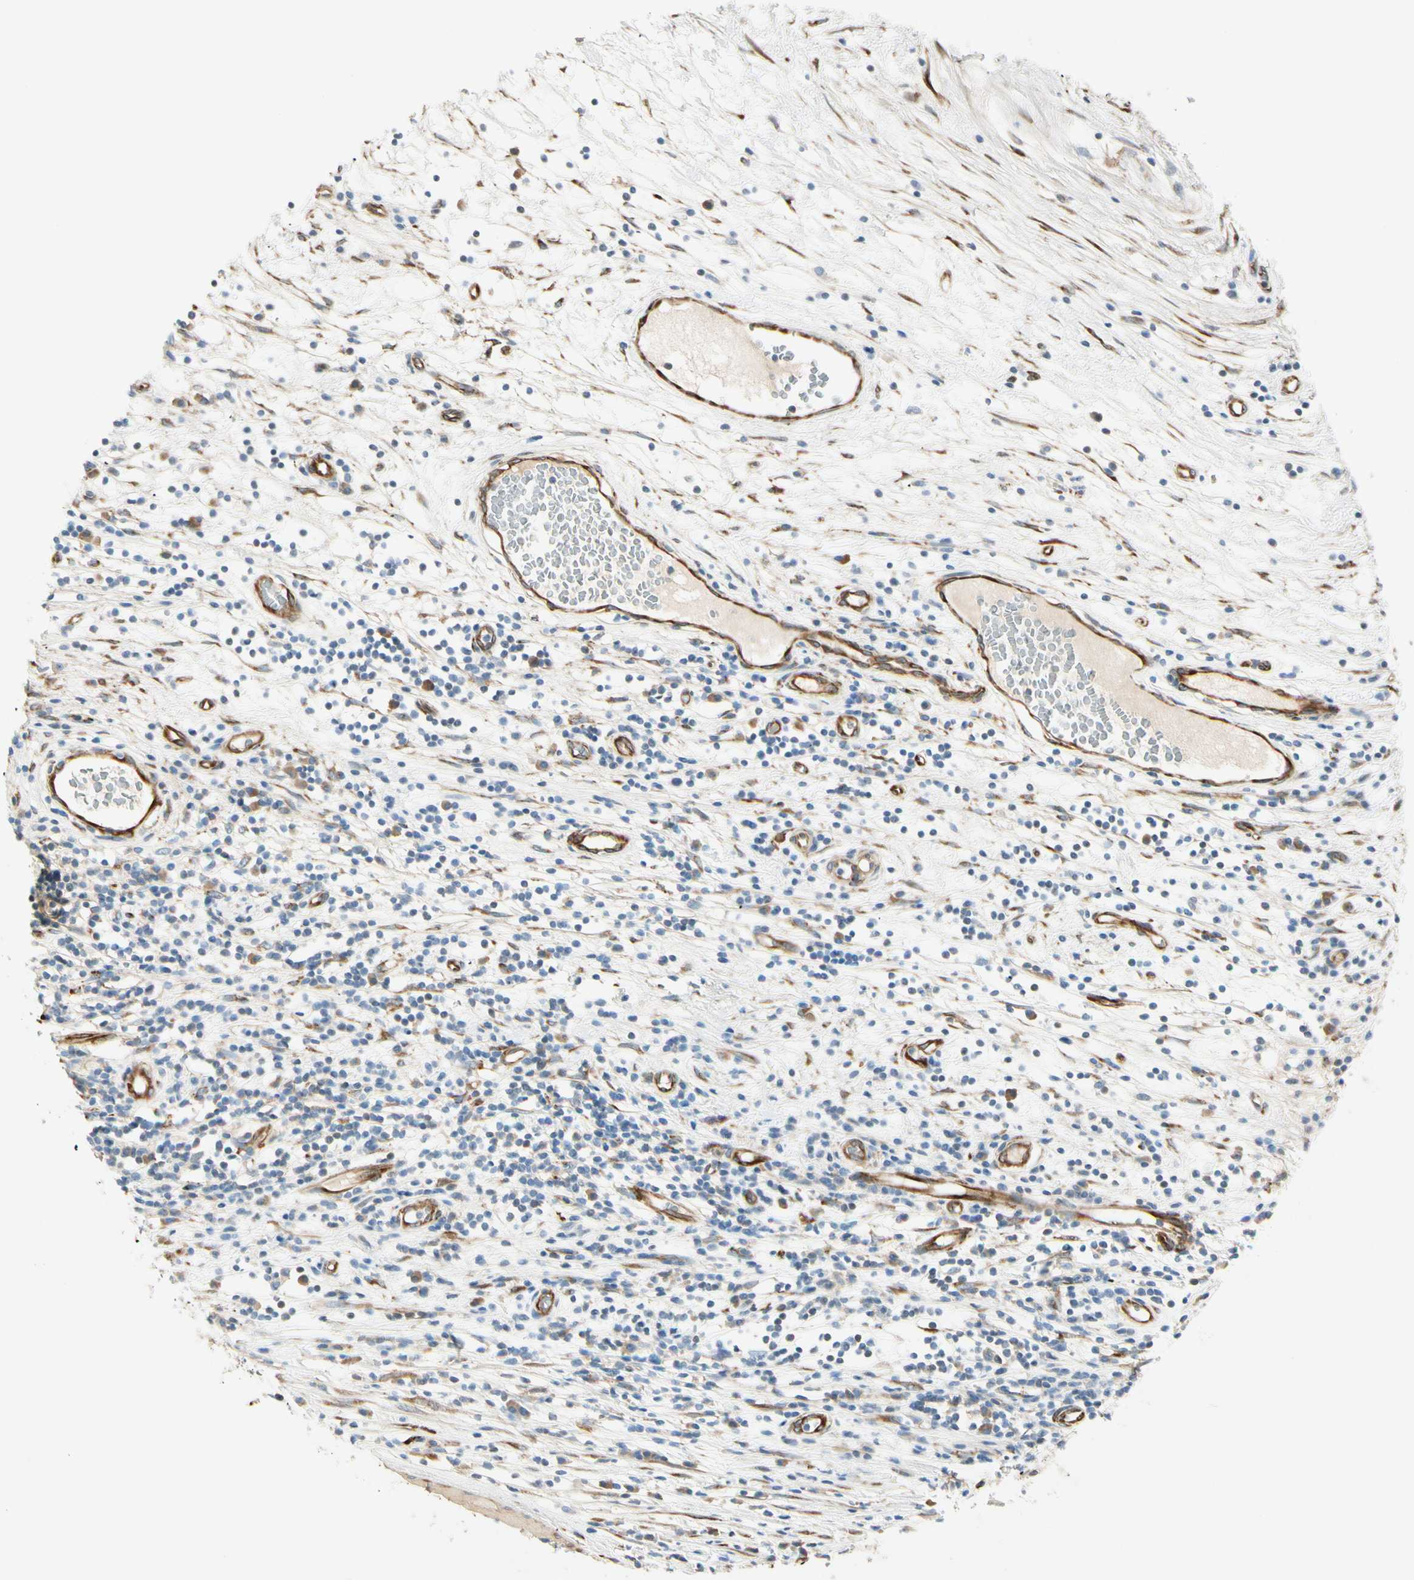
{"staining": {"intensity": "weak", "quantity": "<25%", "location": "cytoplasmic/membranous"}, "tissue": "testis cancer", "cell_type": "Tumor cells", "image_type": "cancer", "snomed": [{"axis": "morphology", "description": "Seminoma, NOS"}, {"axis": "topography", "description": "Testis"}], "caption": "Seminoma (testis) was stained to show a protein in brown. There is no significant expression in tumor cells. (Immunohistochemistry, brightfield microscopy, high magnification).", "gene": "FKBP7", "patient": {"sex": "male", "age": 65}}